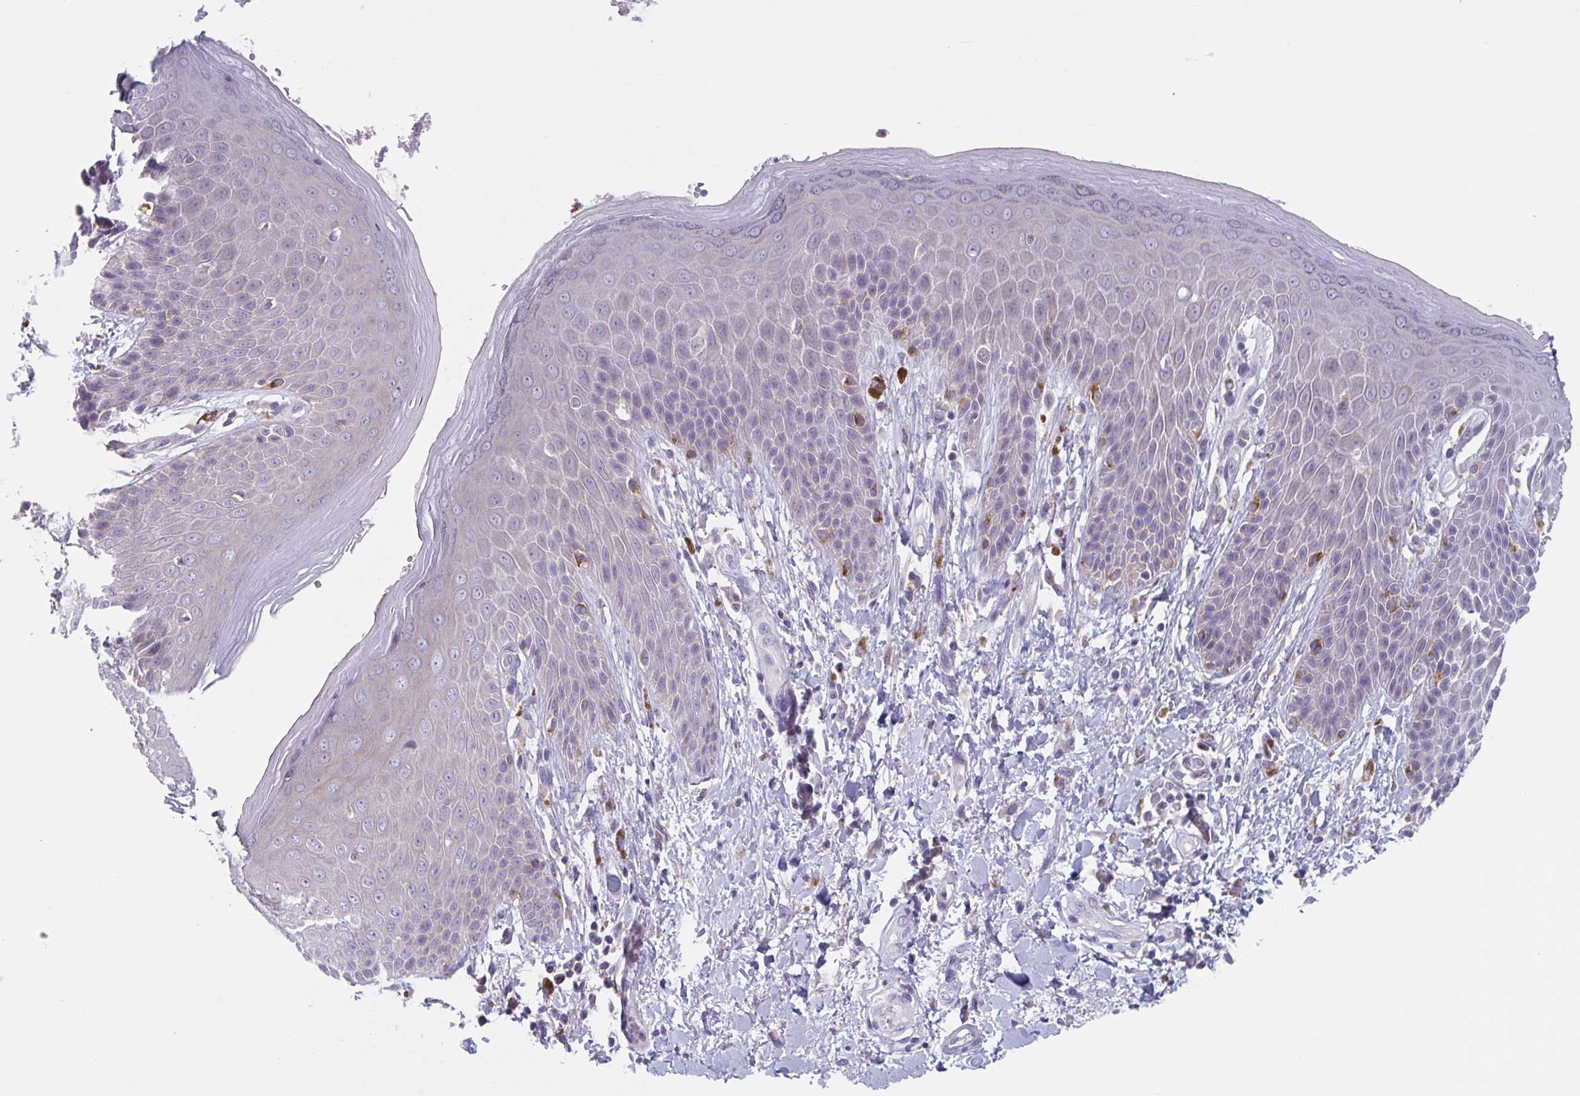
{"staining": {"intensity": "negative", "quantity": "none", "location": "none"}, "tissue": "skin", "cell_type": "Epidermal cells", "image_type": "normal", "snomed": [{"axis": "morphology", "description": "Normal tissue, NOS"}, {"axis": "topography", "description": "Anal"}, {"axis": "topography", "description": "Peripheral nerve tissue"}], "caption": "This is an immunohistochemistry photomicrograph of normal skin. There is no staining in epidermal cells.", "gene": "NIPSNAP1", "patient": {"sex": "male", "age": 51}}